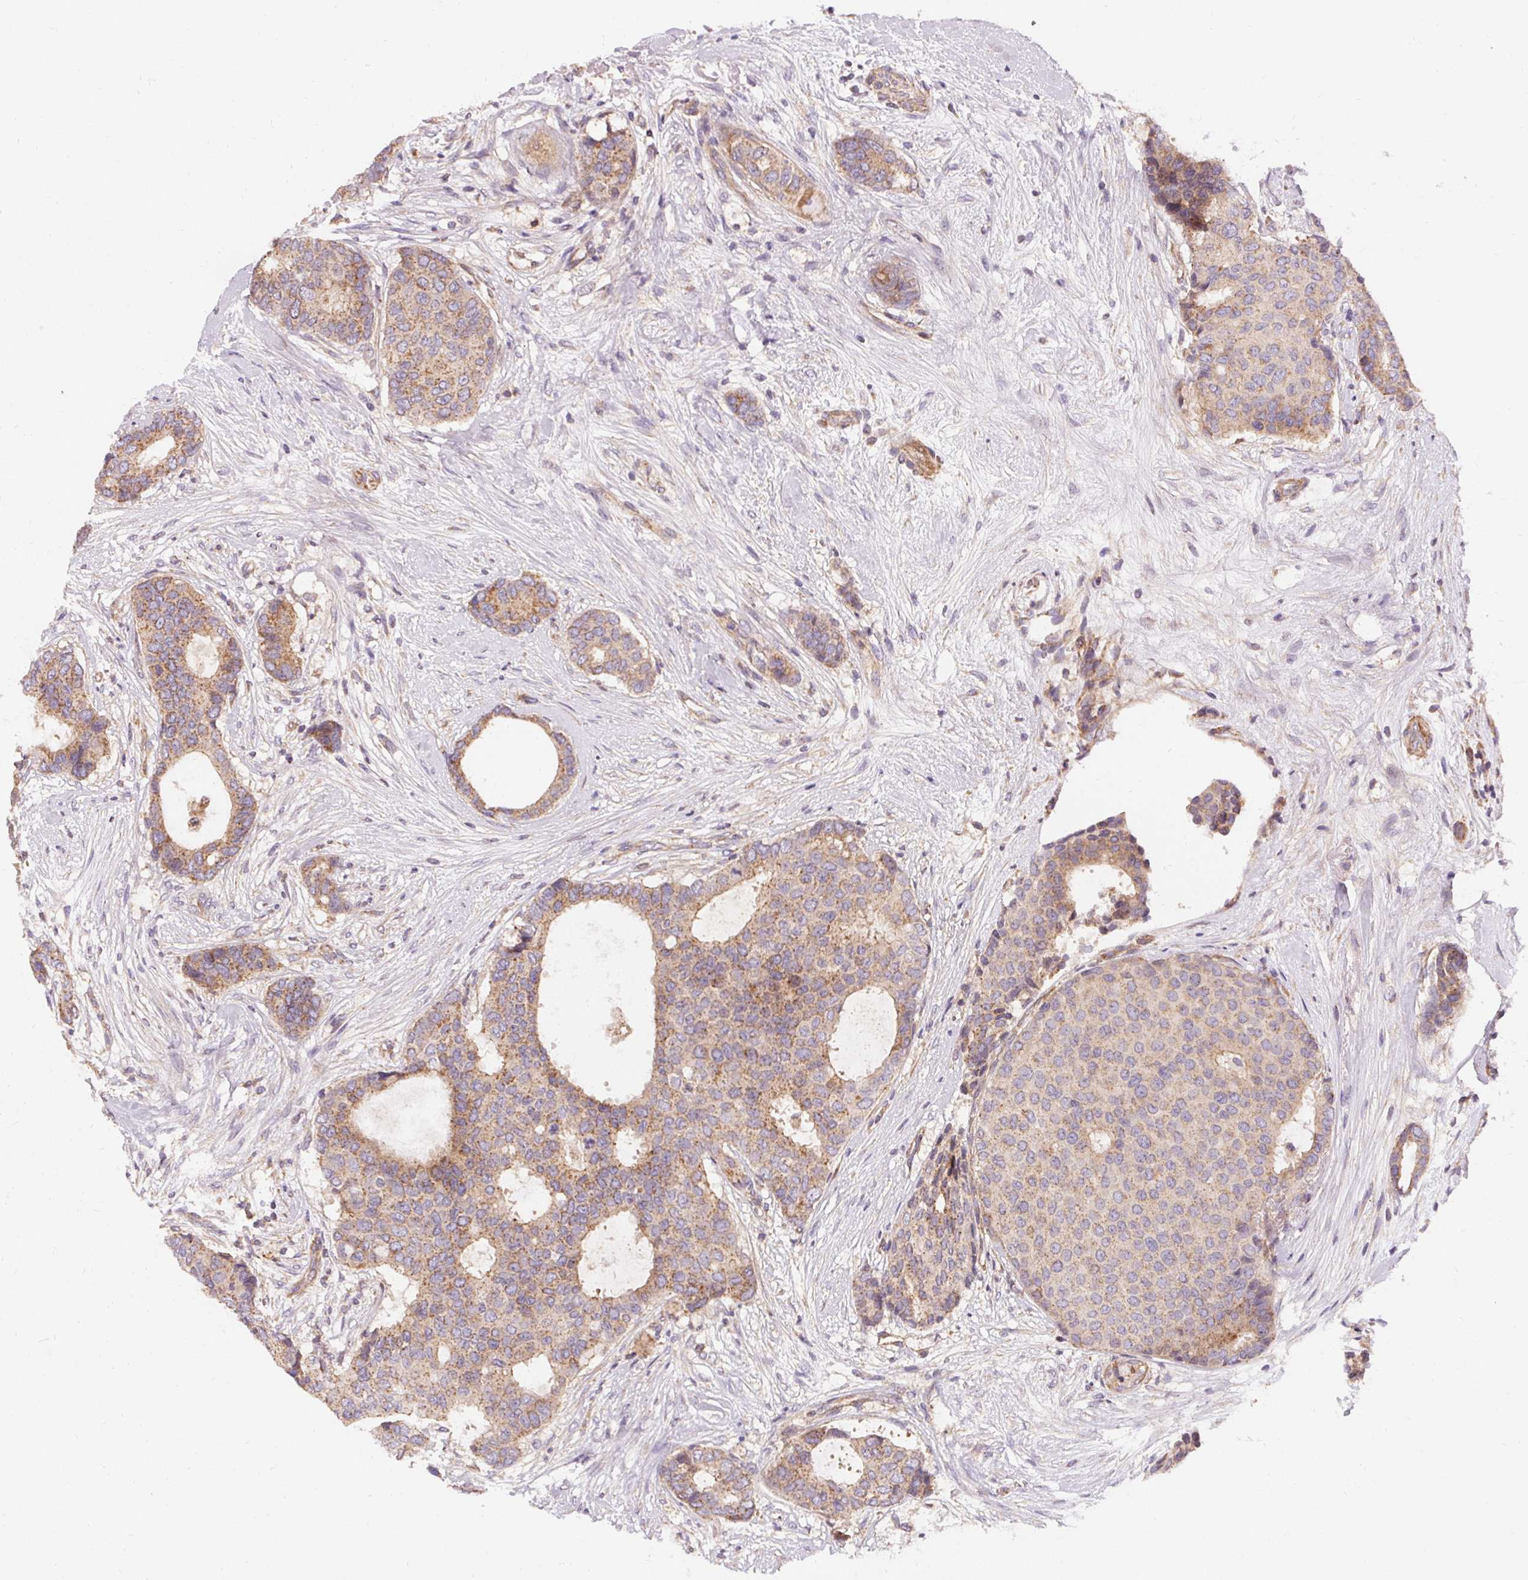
{"staining": {"intensity": "moderate", "quantity": "25%-75%", "location": "cytoplasmic/membranous"}, "tissue": "breast cancer", "cell_type": "Tumor cells", "image_type": "cancer", "snomed": [{"axis": "morphology", "description": "Duct carcinoma"}, {"axis": "topography", "description": "Breast"}], "caption": "Human intraductal carcinoma (breast) stained with a brown dye demonstrates moderate cytoplasmic/membranous positive expression in about 25%-75% of tumor cells.", "gene": "APLP1", "patient": {"sex": "female", "age": 75}}